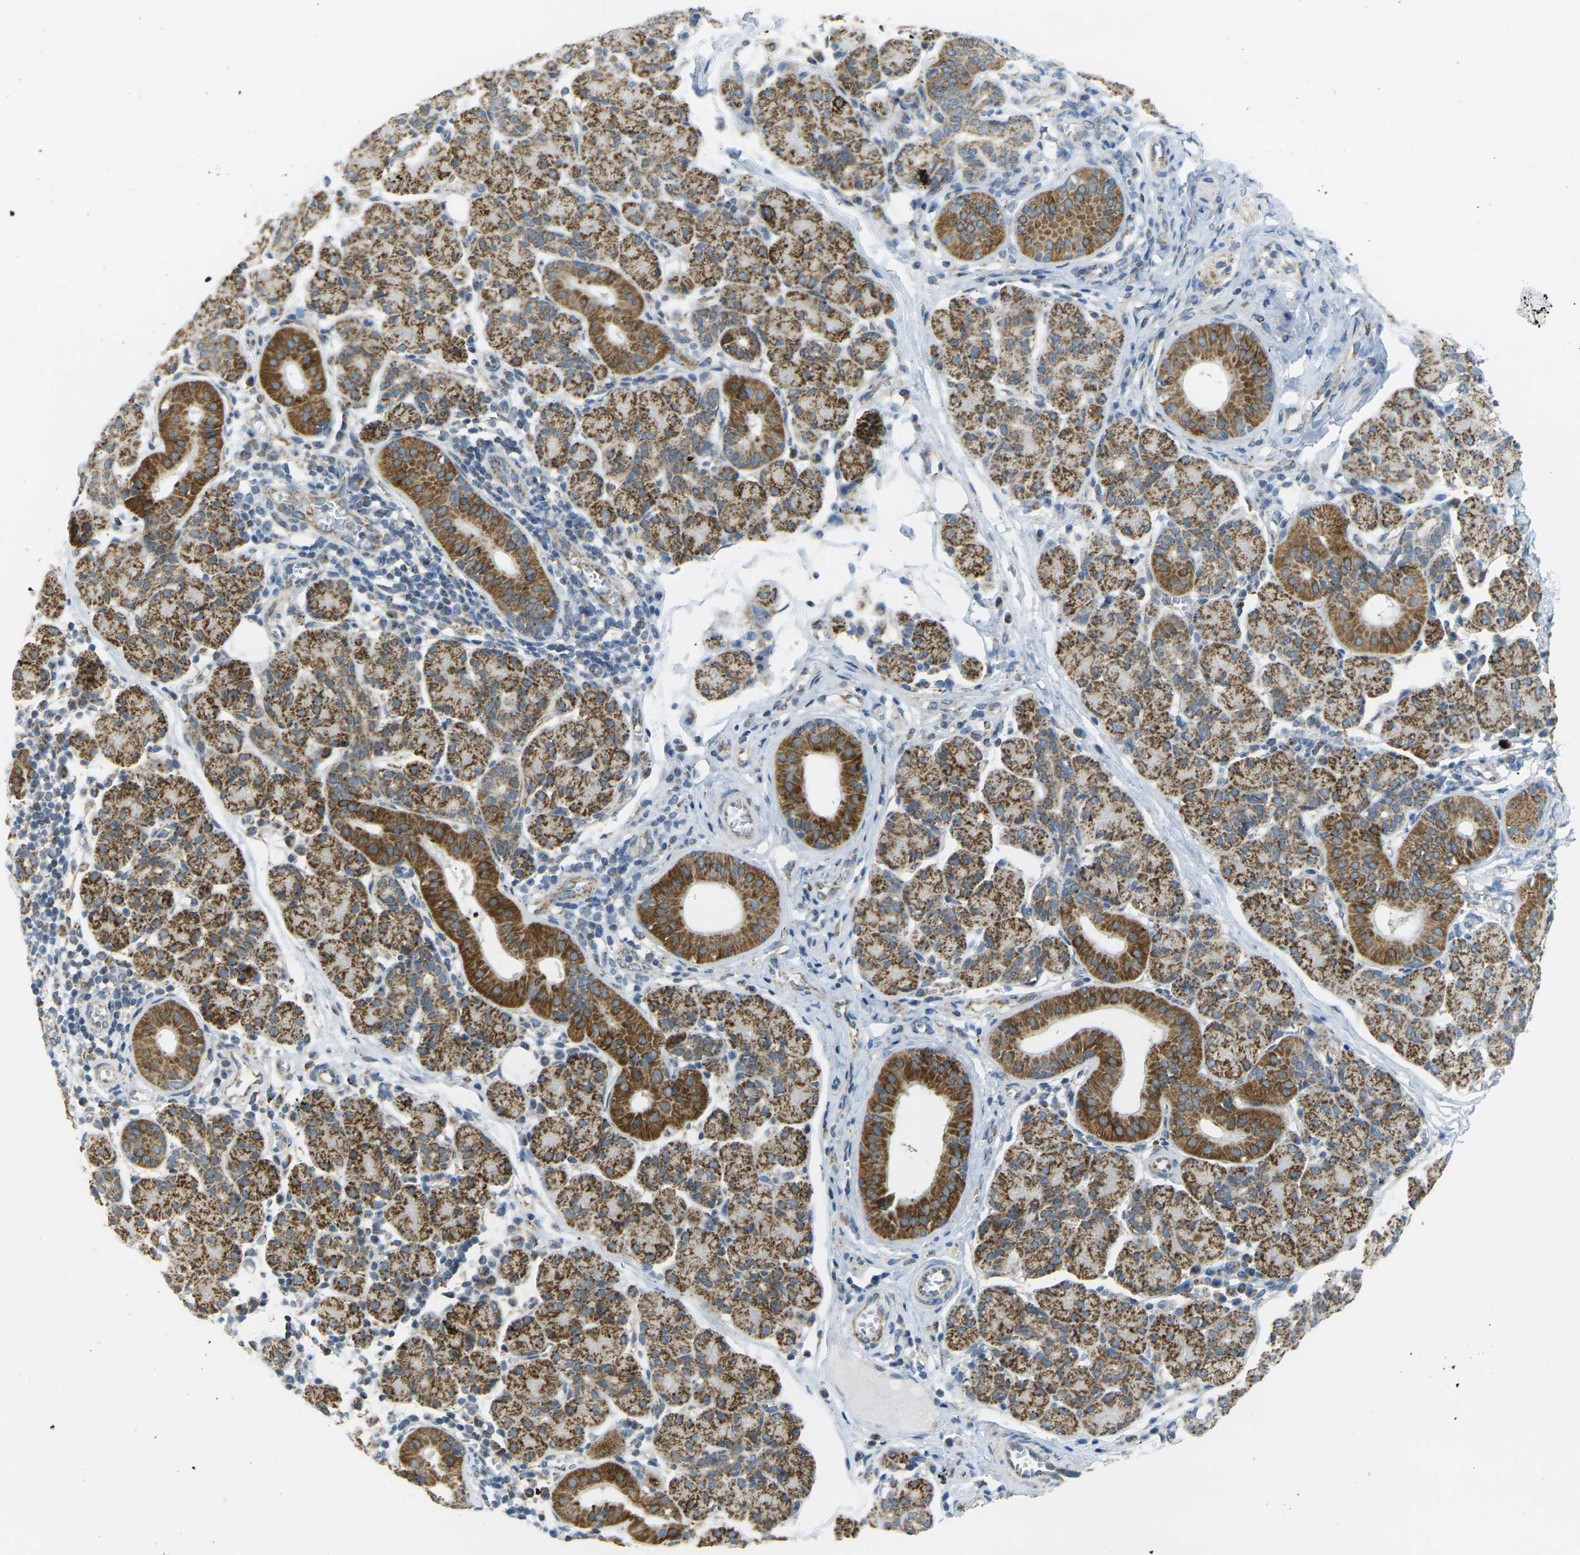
{"staining": {"intensity": "moderate", "quantity": ">75%", "location": "cytoplasmic/membranous"}, "tissue": "salivary gland", "cell_type": "Glandular cells", "image_type": "normal", "snomed": [{"axis": "morphology", "description": "Normal tissue, NOS"}, {"axis": "morphology", "description": "Inflammation, NOS"}, {"axis": "topography", "description": "Lymph node"}, {"axis": "topography", "description": "Salivary gland"}], "caption": "Unremarkable salivary gland shows moderate cytoplasmic/membranous staining in approximately >75% of glandular cells, visualized by immunohistochemistry.", "gene": "CYB5R1", "patient": {"sex": "male", "age": 3}}